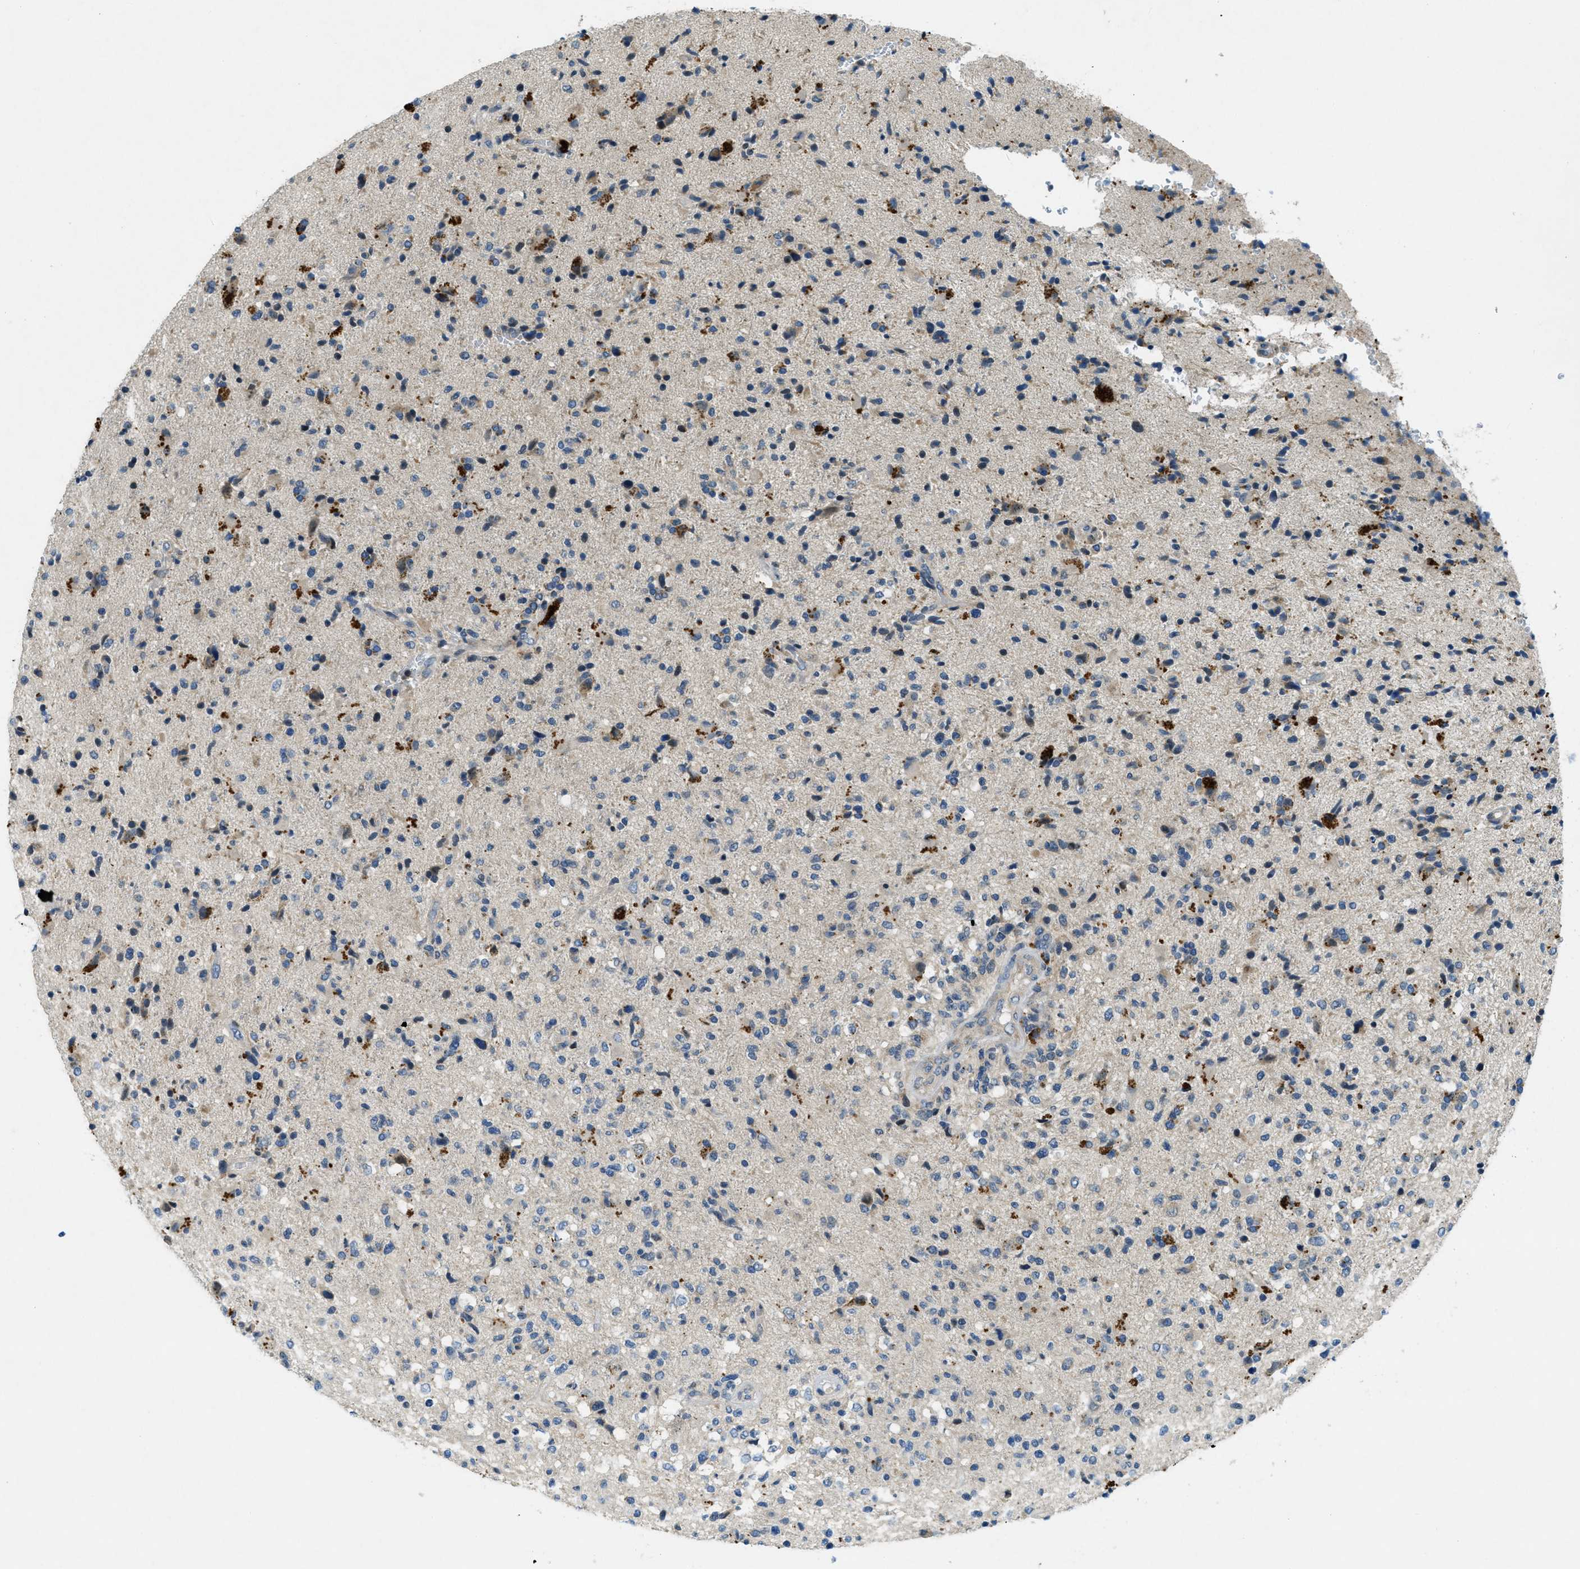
{"staining": {"intensity": "strong", "quantity": "<25%", "location": "cytoplasmic/membranous"}, "tissue": "glioma", "cell_type": "Tumor cells", "image_type": "cancer", "snomed": [{"axis": "morphology", "description": "Glioma, malignant, High grade"}, {"axis": "topography", "description": "Brain"}], "caption": "Tumor cells demonstrate medium levels of strong cytoplasmic/membranous expression in approximately <25% of cells in human malignant high-grade glioma.", "gene": "SNX14", "patient": {"sex": "male", "age": 72}}